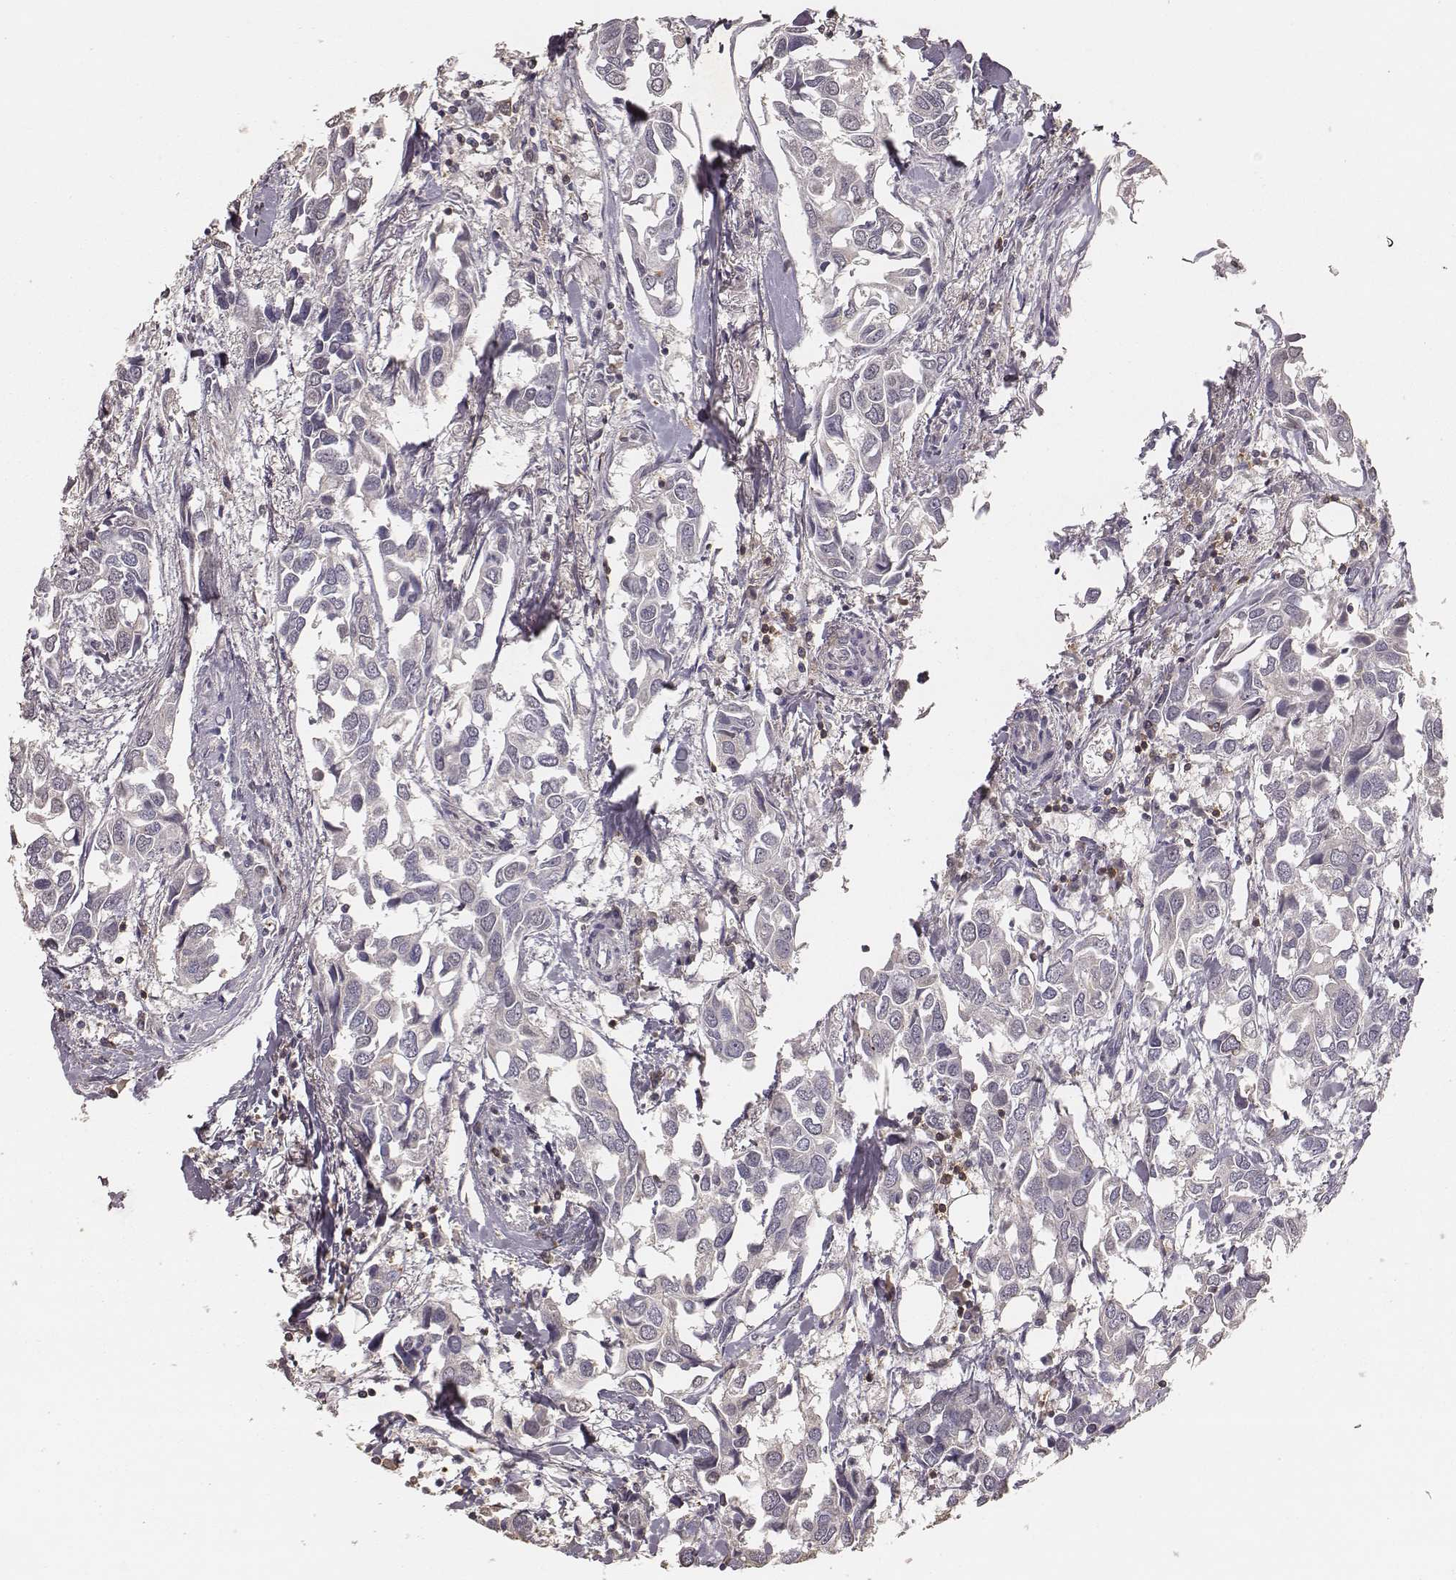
{"staining": {"intensity": "negative", "quantity": "none", "location": "none"}, "tissue": "breast cancer", "cell_type": "Tumor cells", "image_type": "cancer", "snomed": [{"axis": "morphology", "description": "Duct carcinoma"}, {"axis": "topography", "description": "Breast"}], "caption": "Protein analysis of breast cancer (invasive ductal carcinoma) exhibits no significant staining in tumor cells.", "gene": "PILRA", "patient": {"sex": "female", "age": 83}}